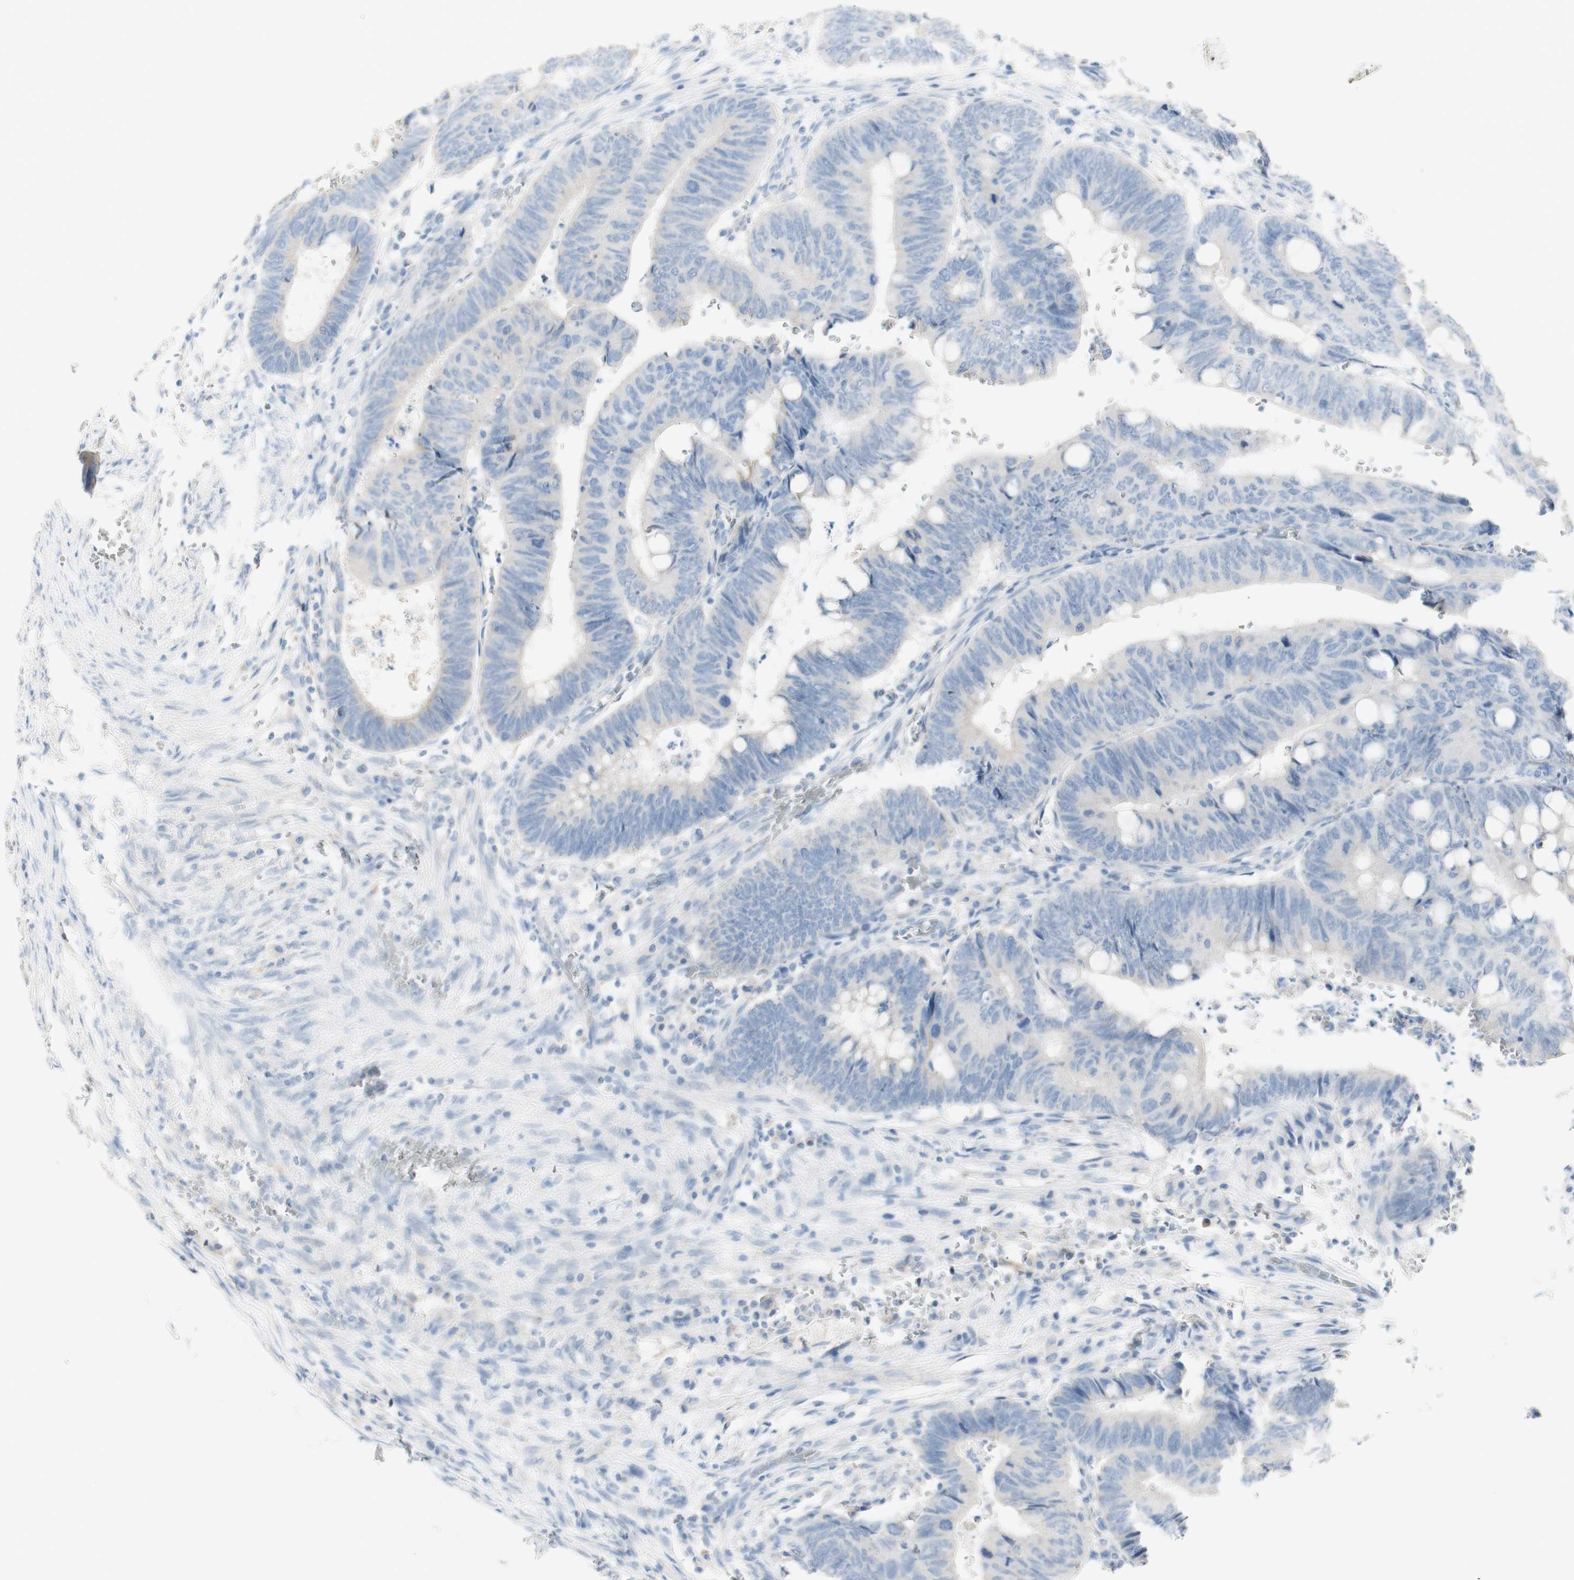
{"staining": {"intensity": "negative", "quantity": "none", "location": "none"}, "tissue": "colorectal cancer", "cell_type": "Tumor cells", "image_type": "cancer", "snomed": [{"axis": "morphology", "description": "Normal tissue, NOS"}, {"axis": "morphology", "description": "Adenocarcinoma, NOS"}, {"axis": "topography", "description": "Rectum"}, {"axis": "topography", "description": "Peripheral nerve tissue"}], "caption": "This is an immunohistochemistry (IHC) image of human colorectal adenocarcinoma. There is no positivity in tumor cells.", "gene": "ART3", "patient": {"sex": "male", "age": 92}}